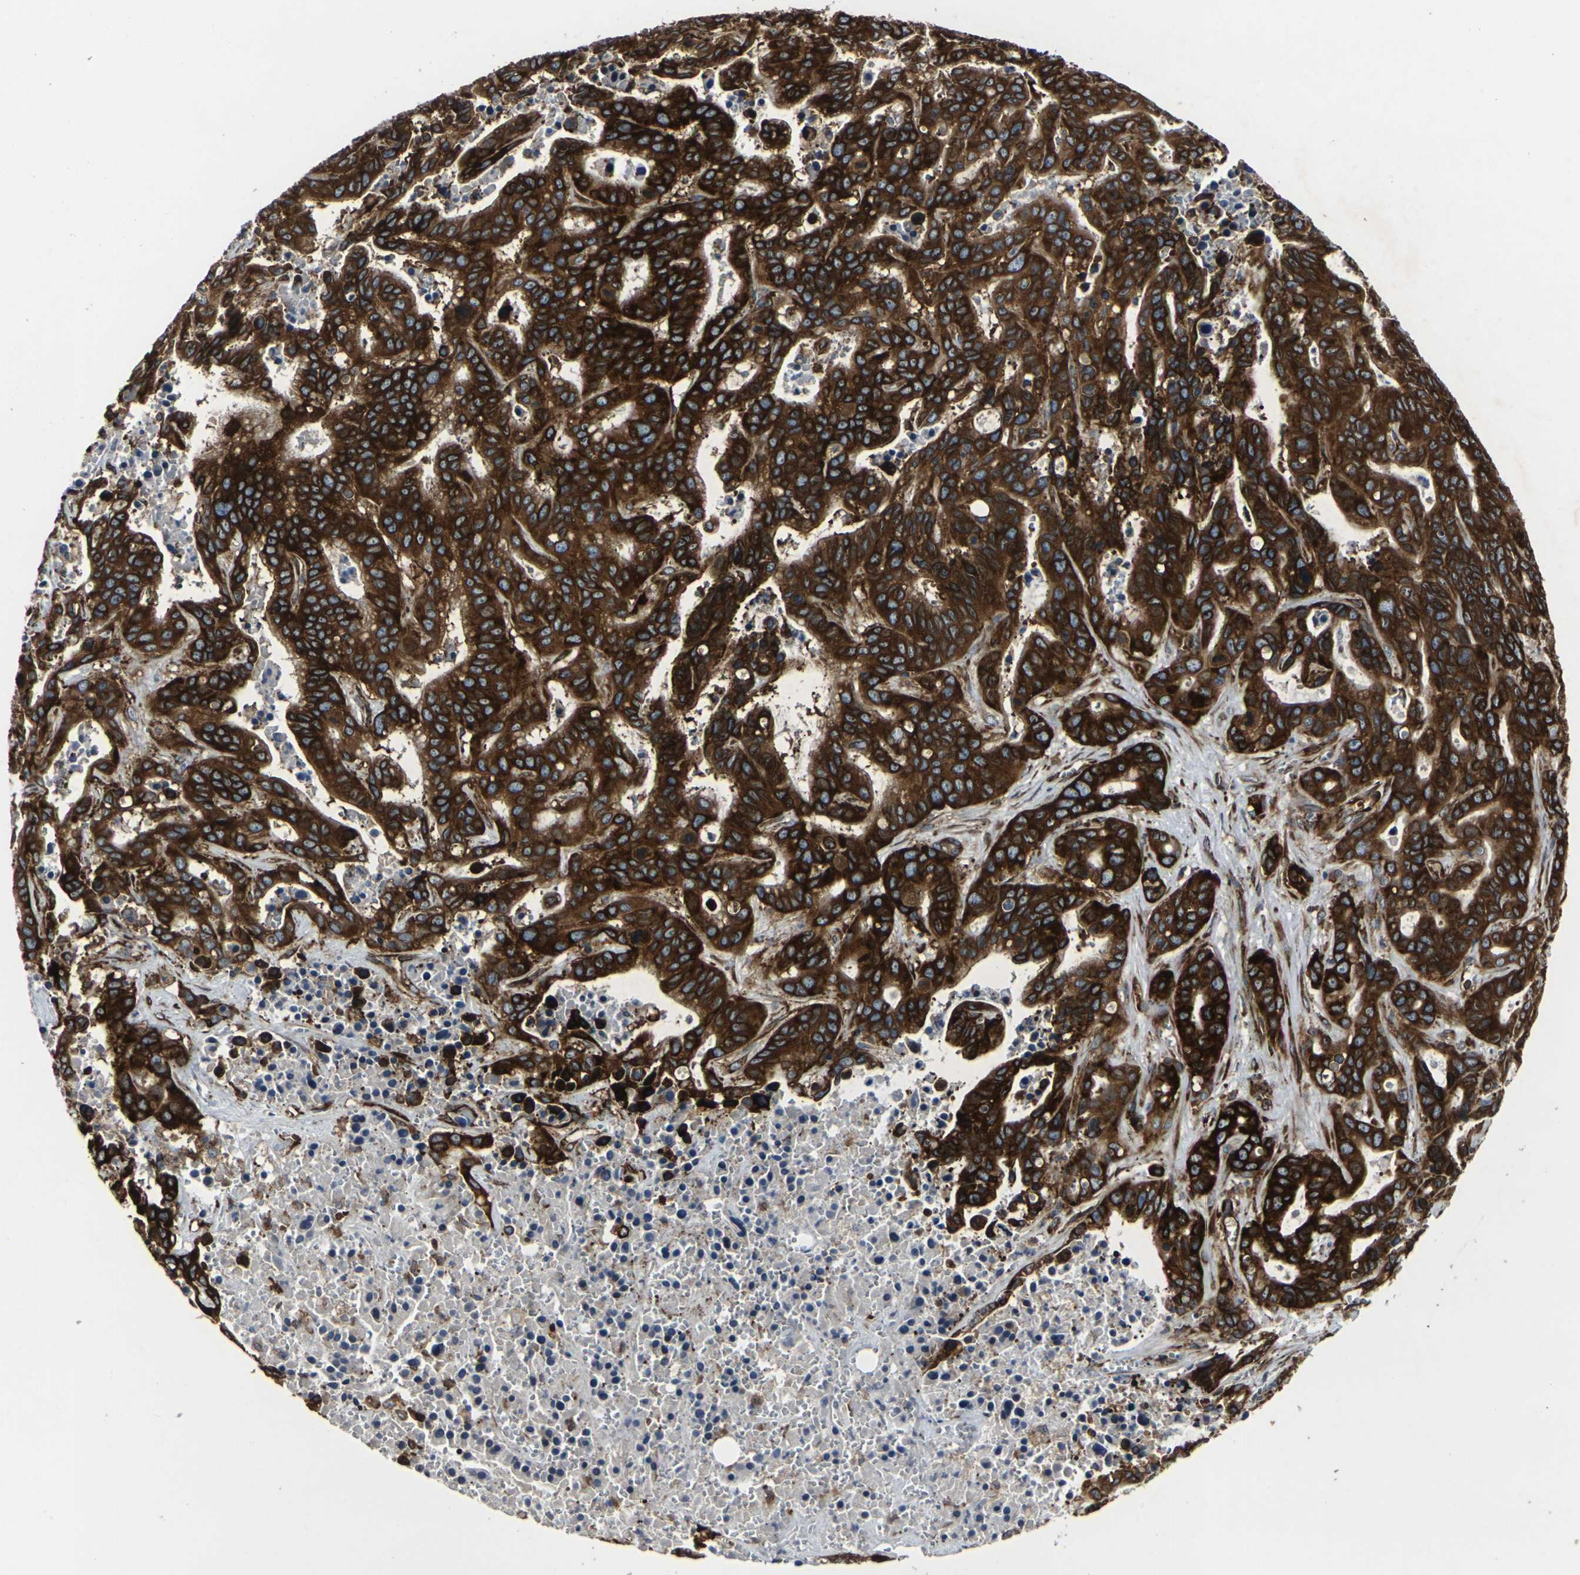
{"staining": {"intensity": "strong", "quantity": ">75%", "location": "cytoplasmic/membranous"}, "tissue": "liver cancer", "cell_type": "Tumor cells", "image_type": "cancer", "snomed": [{"axis": "morphology", "description": "Cholangiocarcinoma"}, {"axis": "topography", "description": "Liver"}], "caption": "A micrograph of liver cancer (cholangiocarcinoma) stained for a protein shows strong cytoplasmic/membranous brown staining in tumor cells.", "gene": "MARCHF2", "patient": {"sex": "female", "age": 65}}